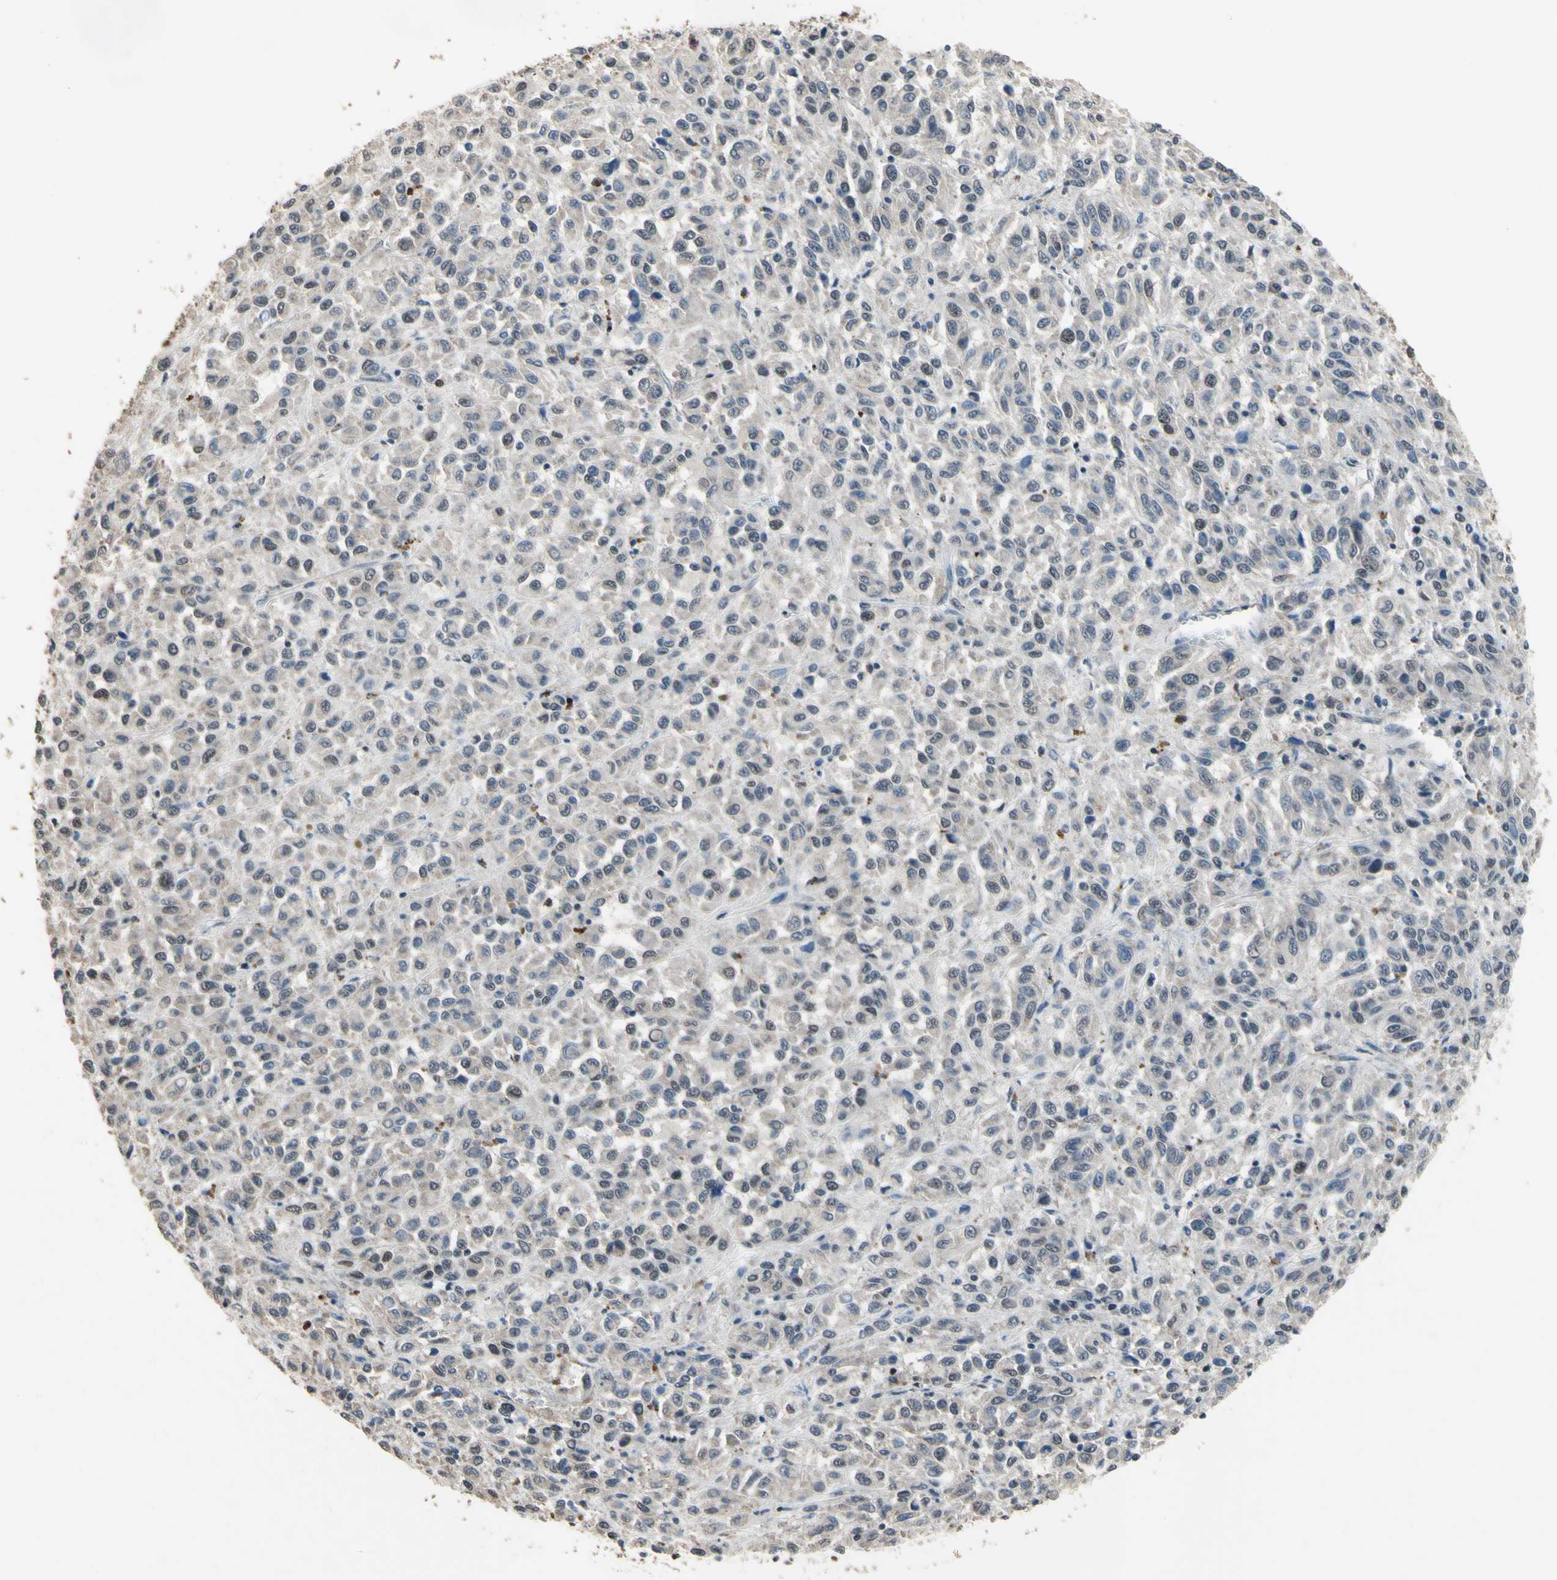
{"staining": {"intensity": "weak", "quantity": "<25%", "location": "nuclear"}, "tissue": "melanoma", "cell_type": "Tumor cells", "image_type": "cancer", "snomed": [{"axis": "morphology", "description": "Malignant melanoma, Metastatic site"}, {"axis": "topography", "description": "Lung"}], "caption": "Immunohistochemical staining of human melanoma exhibits no significant staining in tumor cells. The staining was performed using DAB (3,3'-diaminobenzidine) to visualize the protein expression in brown, while the nuclei were stained in blue with hematoxylin (Magnification: 20x).", "gene": "ZNF174", "patient": {"sex": "male", "age": 64}}